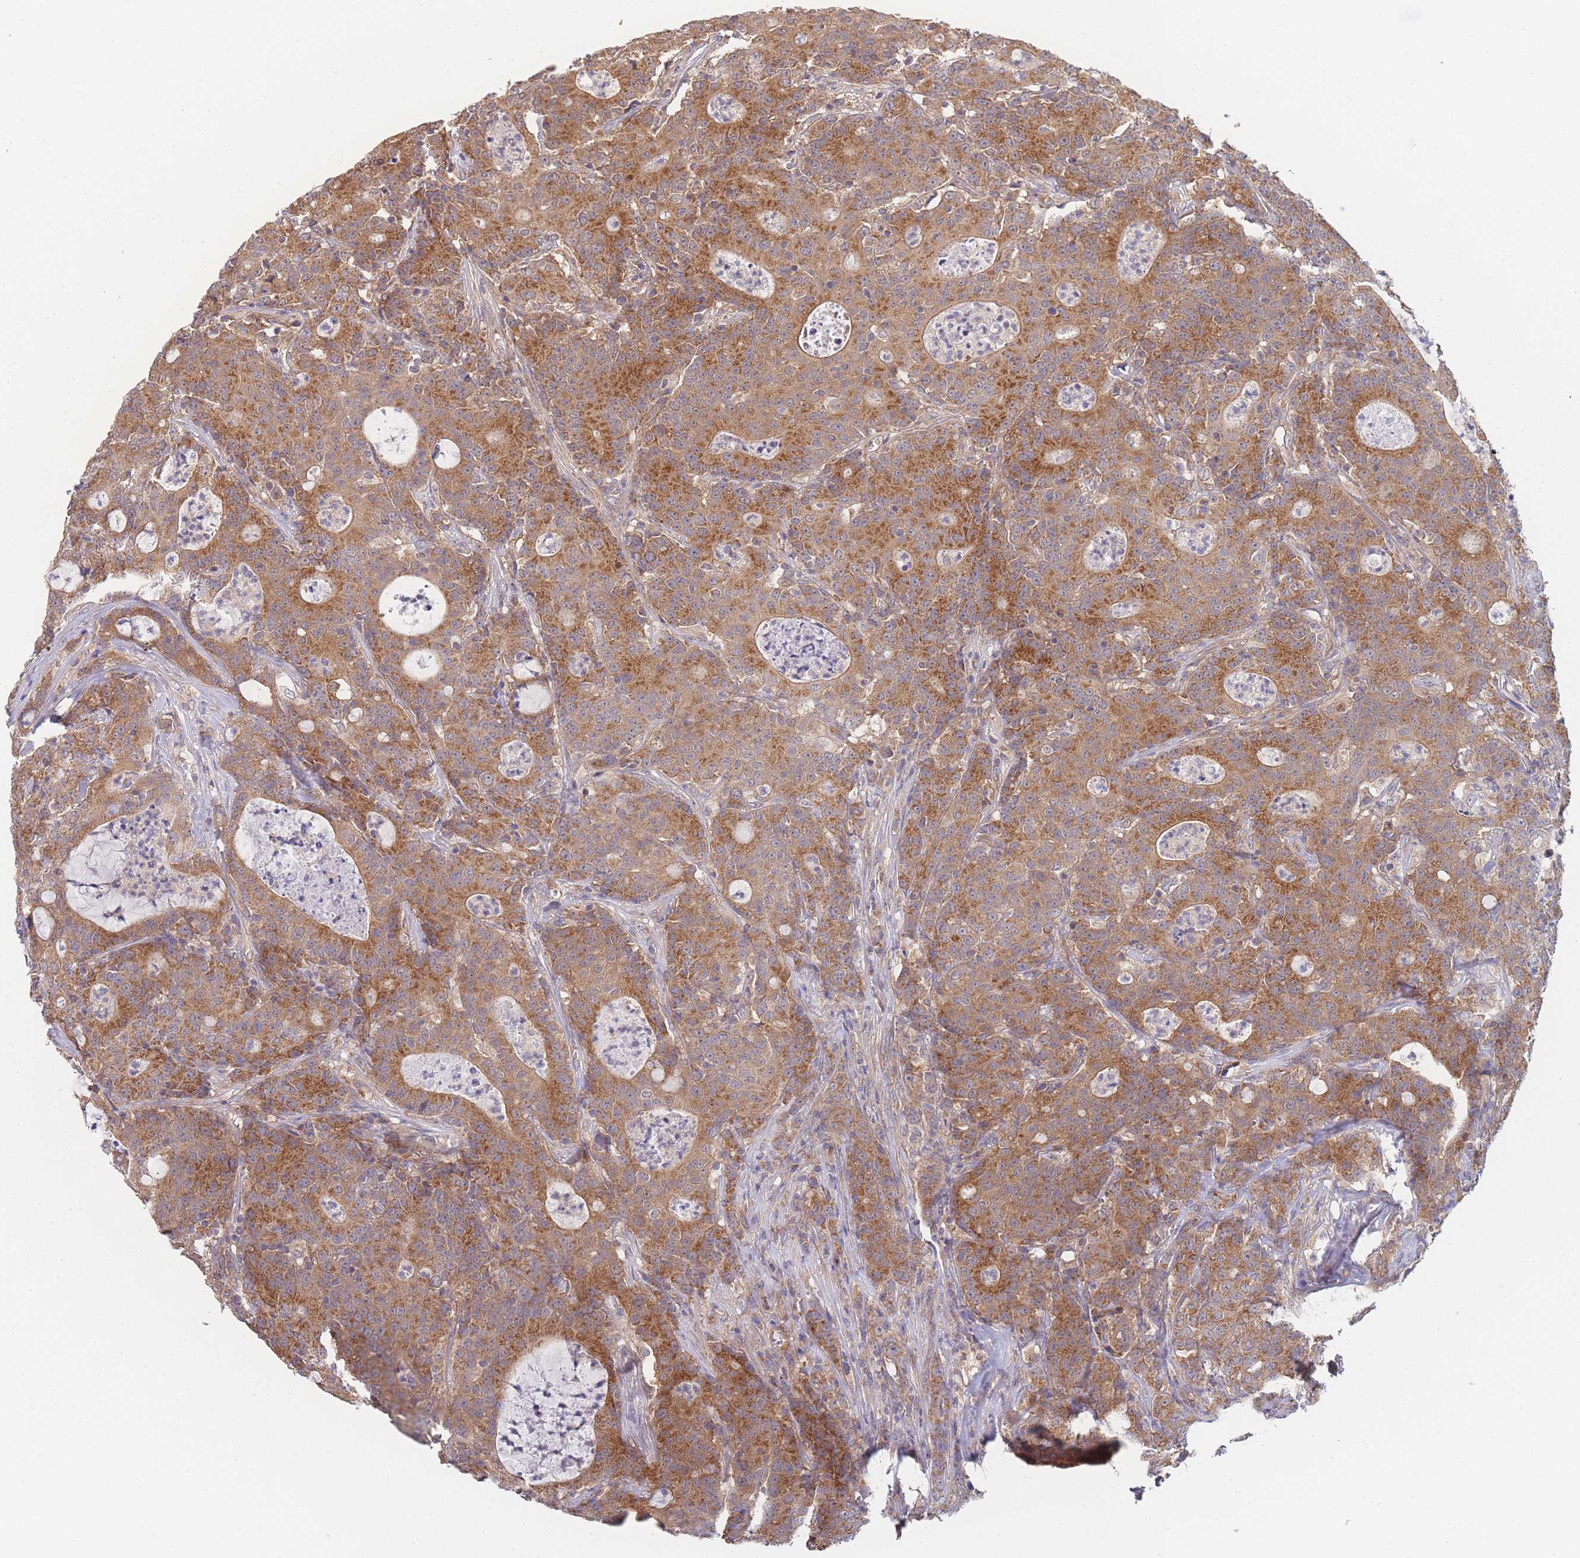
{"staining": {"intensity": "moderate", "quantity": ">75%", "location": "cytoplasmic/membranous"}, "tissue": "colorectal cancer", "cell_type": "Tumor cells", "image_type": "cancer", "snomed": [{"axis": "morphology", "description": "Adenocarcinoma, NOS"}, {"axis": "topography", "description": "Colon"}], "caption": "Protein analysis of colorectal cancer tissue displays moderate cytoplasmic/membranous positivity in approximately >75% of tumor cells. (DAB (3,3'-diaminobenzidine) IHC, brown staining for protein, blue staining for nuclei).", "gene": "MRPS18B", "patient": {"sex": "male", "age": 83}}